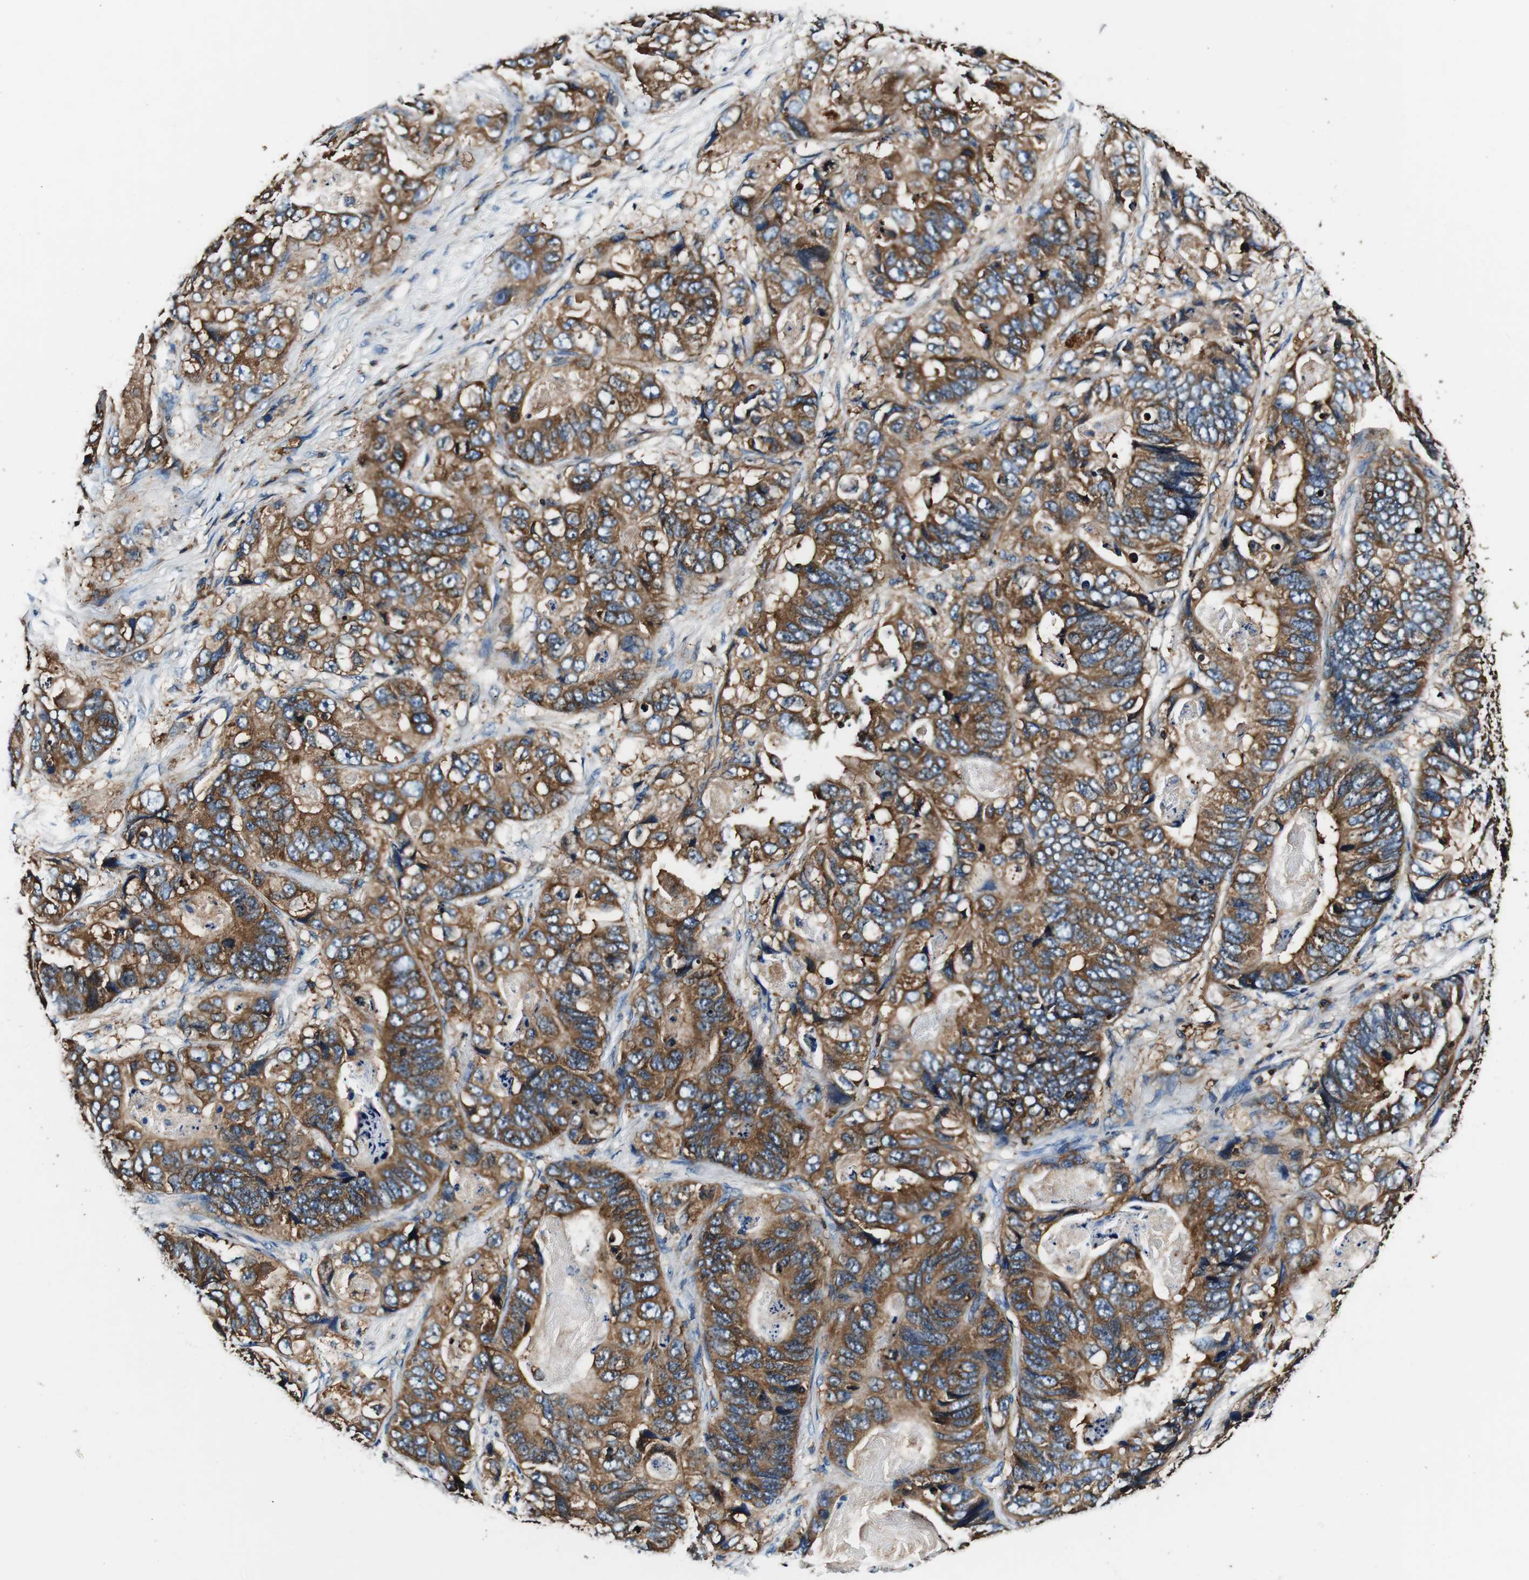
{"staining": {"intensity": "moderate", "quantity": ">75%", "location": "cytoplasmic/membranous"}, "tissue": "stomach cancer", "cell_type": "Tumor cells", "image_type": "cancer", "snomed": [{"axis": "morphology", "description": "Adenocarcinoma, NOS"}, {"axis": "topography", "description": "Stomach"}], "caption": "Protein expression analysis of adenocarcinoma (stomach) reveals moderate cytoplasmic/membranous staining in about >75% of tumor cells.", "gene": "RHOT2", "patient": {"sex": "female", "age": 89}}